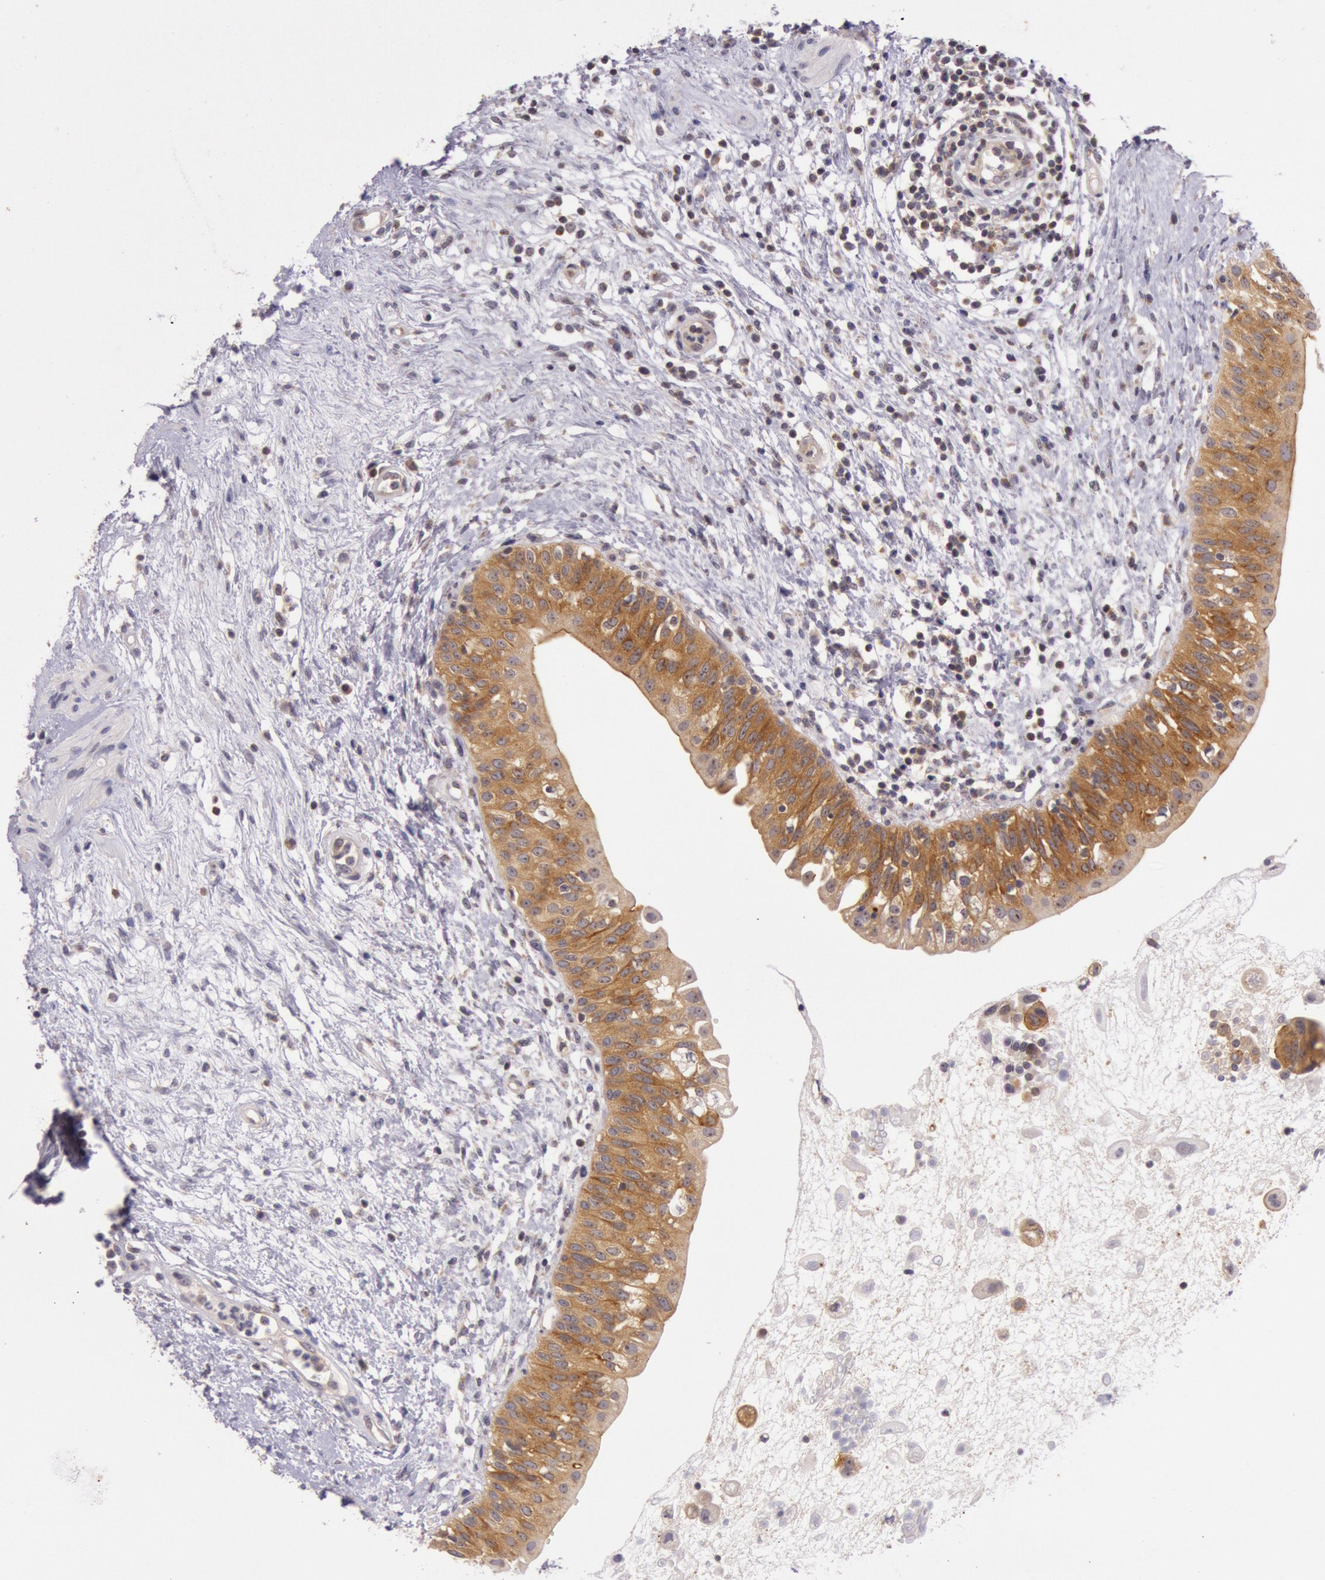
{"staining": {"intensity": "strong", "quantity": ">75%", "location": "cytoplasmic/membranous"}, "tissue": "urinary bladder", "cell_type": "Urothelial cells", "image_type": "normal", "snomed": [{"axis": "morphology", "description": "Normal tissue, NOS"}, {"axis": "topography", "description": "Urinary bladder"}], "caption": "Strong cytoplasmic/membranous expression is identified in approximately >75% of urothelial cells in benign urinary bladder.", "gene": "CDK16", "patient": {"sex": "female", "age": 55}}